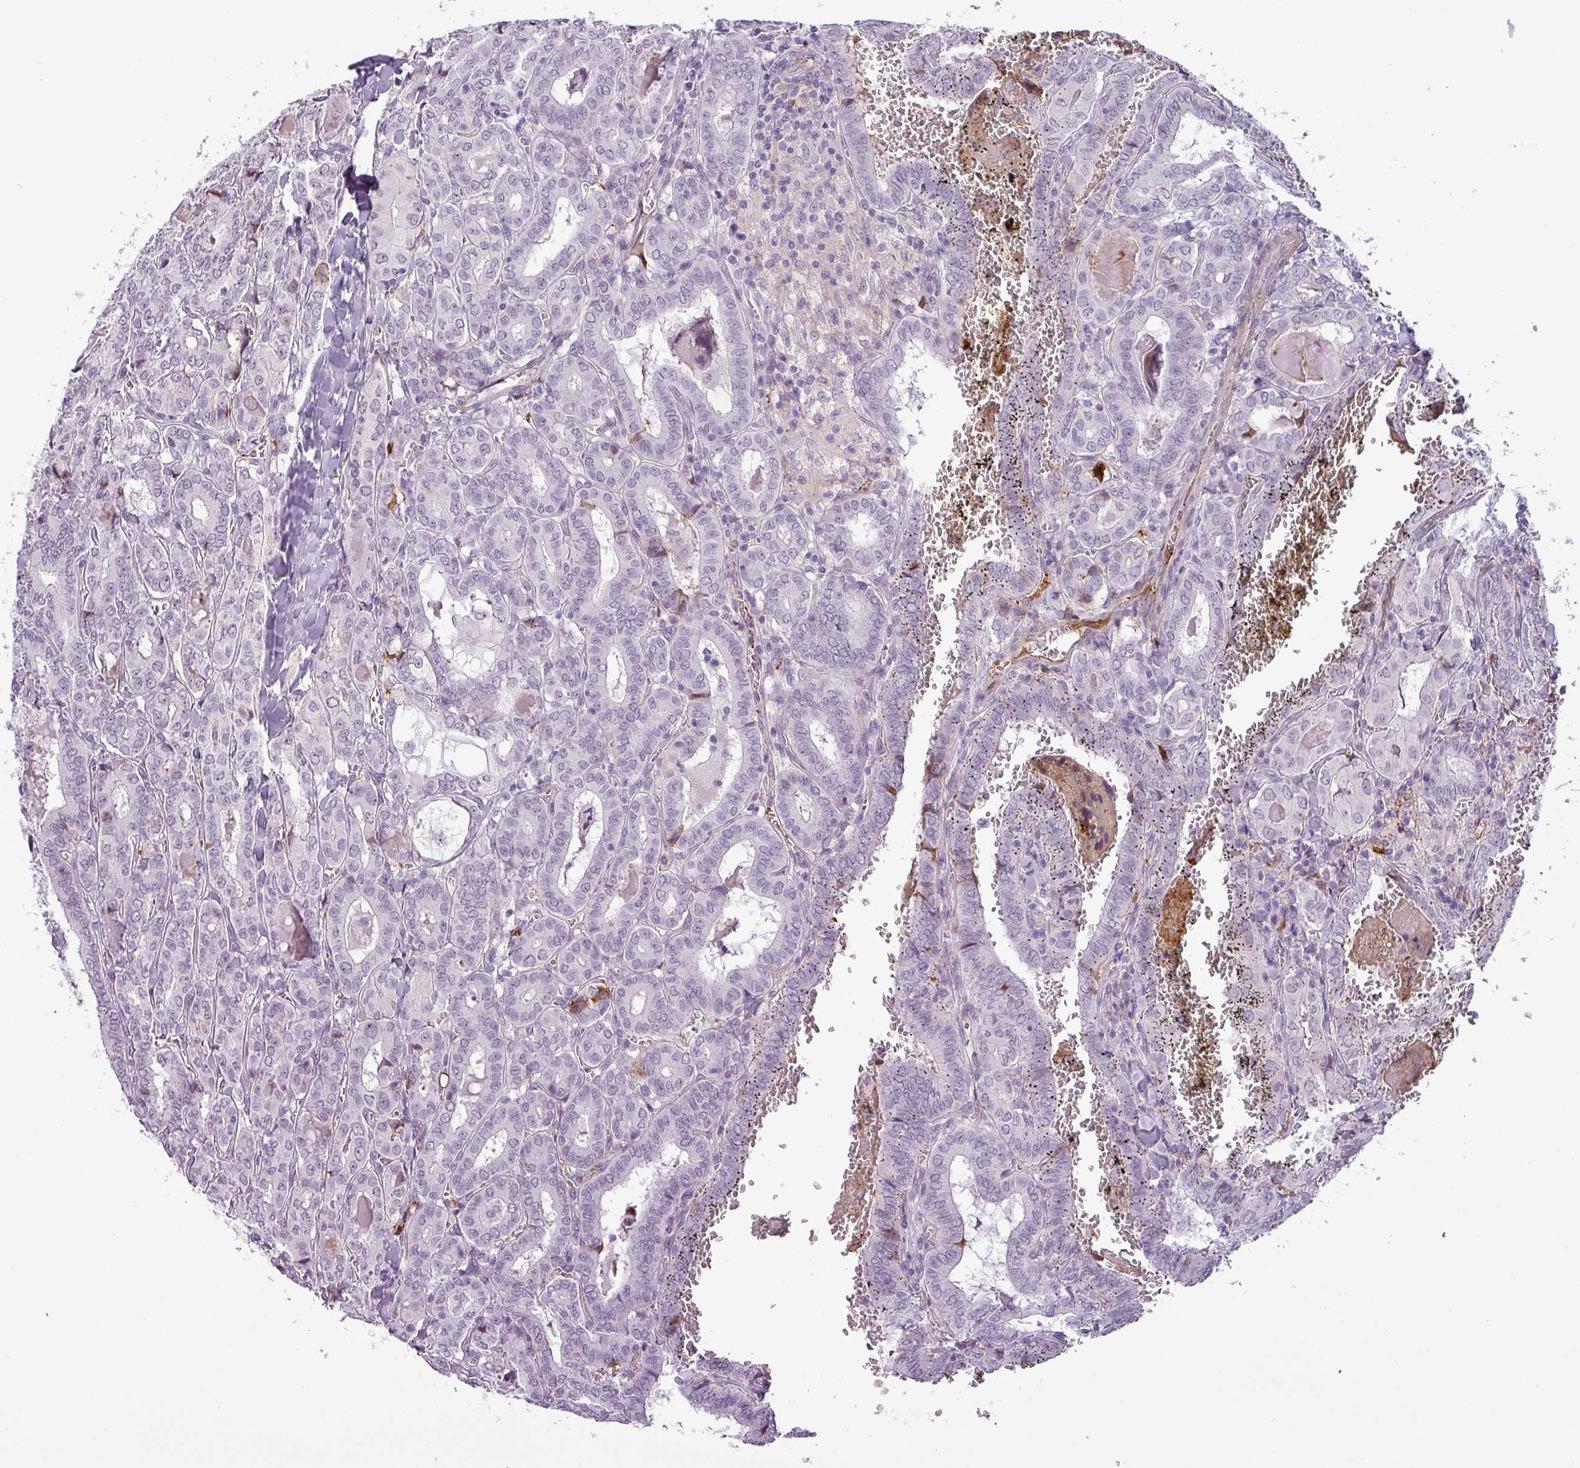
{"staining": {"intensity": "negative", "quantity": "none", "location": "none"}, "tissue": "thyroid cancer", "cell_type": "Tumor cells", "image_type": "cancer", "snomed": [{"axis": "morphology", "description": "Papillary adenocarcinoma, NOS"}, {"axis": "topography", "description": "Thyroid gland"}], "caption": "DAB immunohistochemical staining of human thyroid cancer (papillary adenocarcinoma) reveals no significant expression in tumor cells.", "gene": "APOC1", "patient": {"sex": "female", "age": 72}}